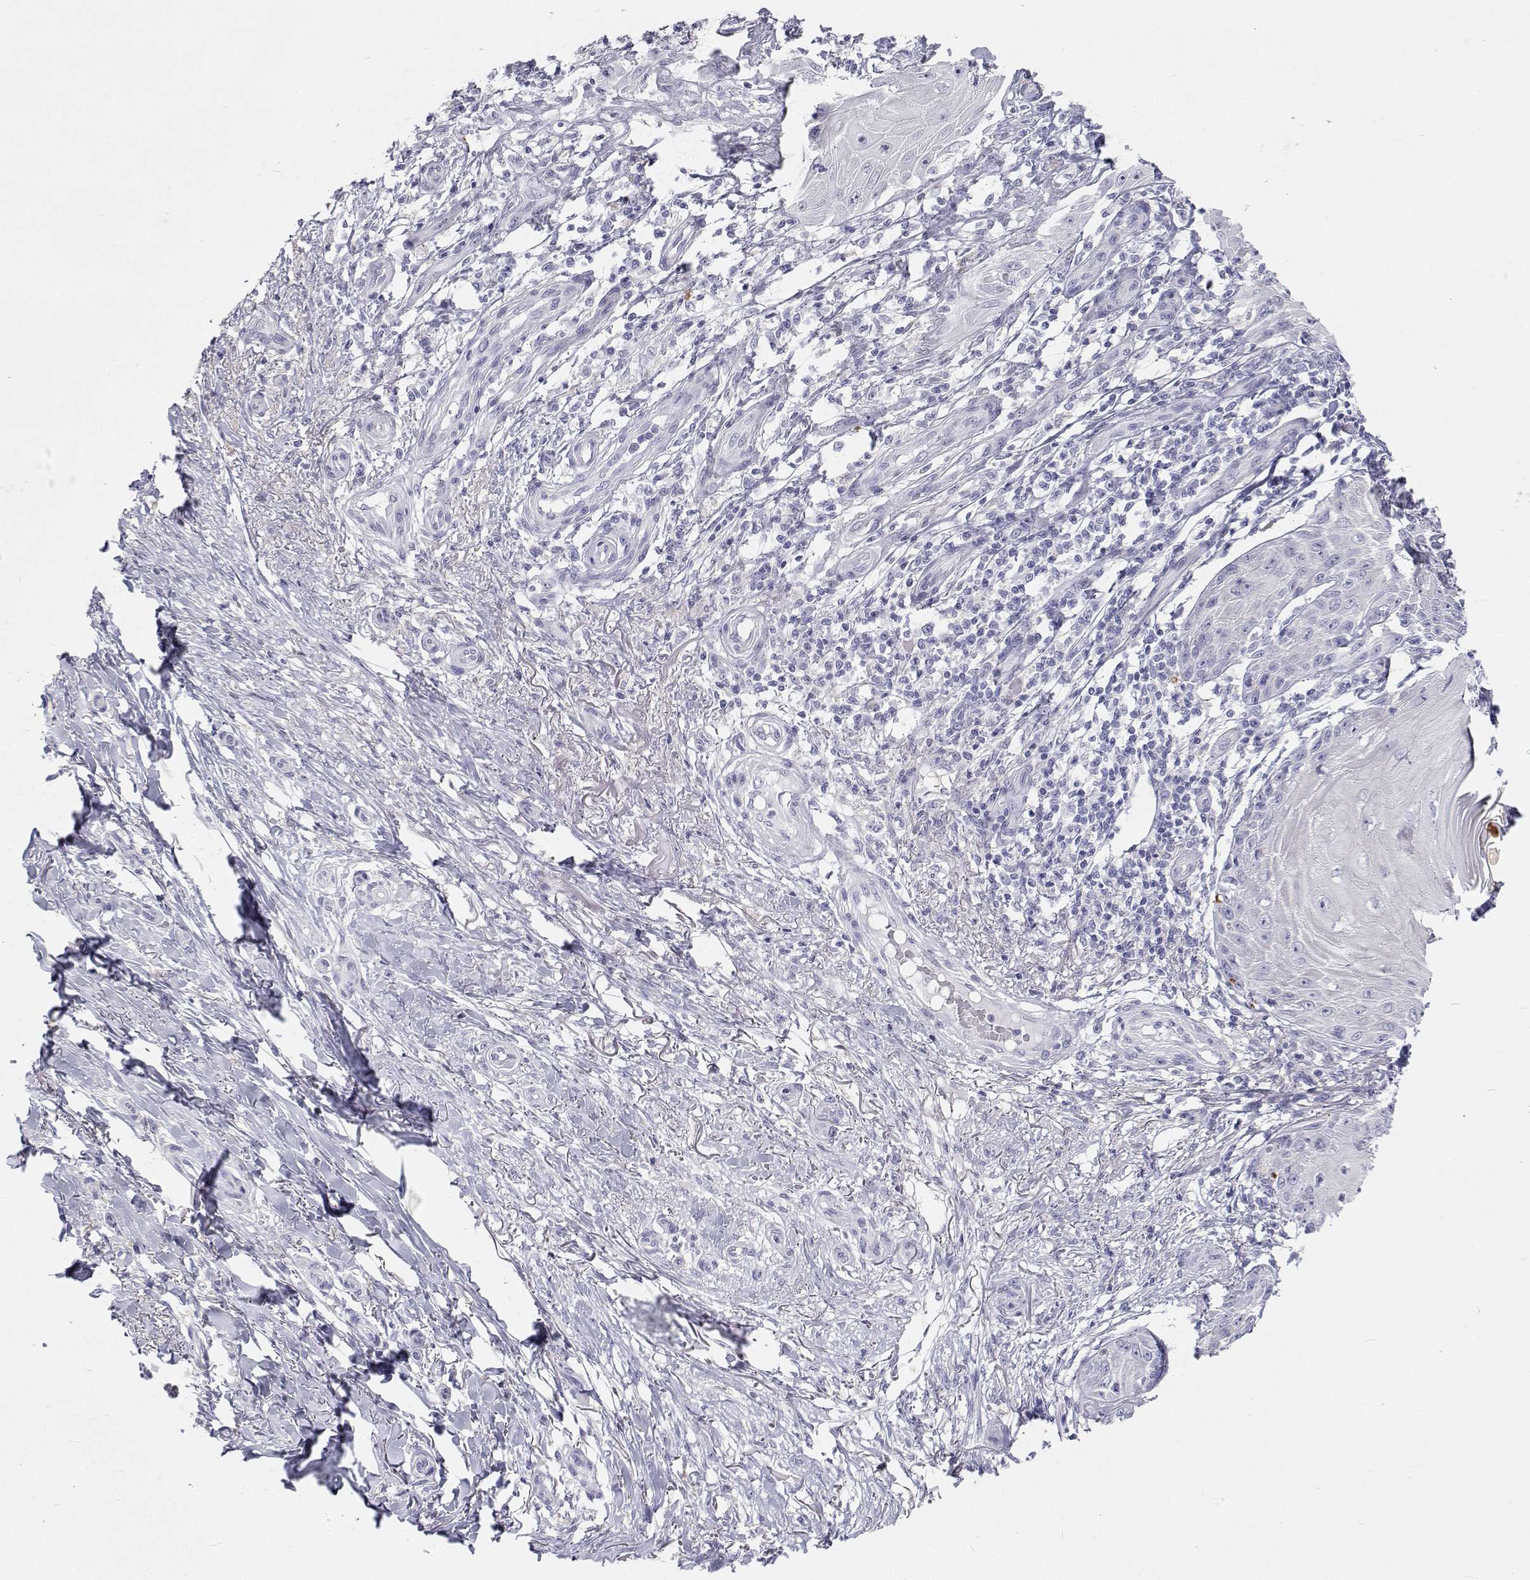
{"staining": {"intensity": "negative", "quantity": "none", "location": "none"}, "tissue": "skin cancer", "cell_type": "Tumor cells", "image_type": "cancer", "snomed": [{"axis": "morphology", "description": "Squamous cell carcinoma, NOS"}, {"axis": "topography", "description": "Skin"}], "caption": "Photomicrograph shows no significant protein expression in tumor cells of skin cancer (squamous cell carcinoma).", "gene": "TTN", "patient": {"sex": "female", "age": 77}}